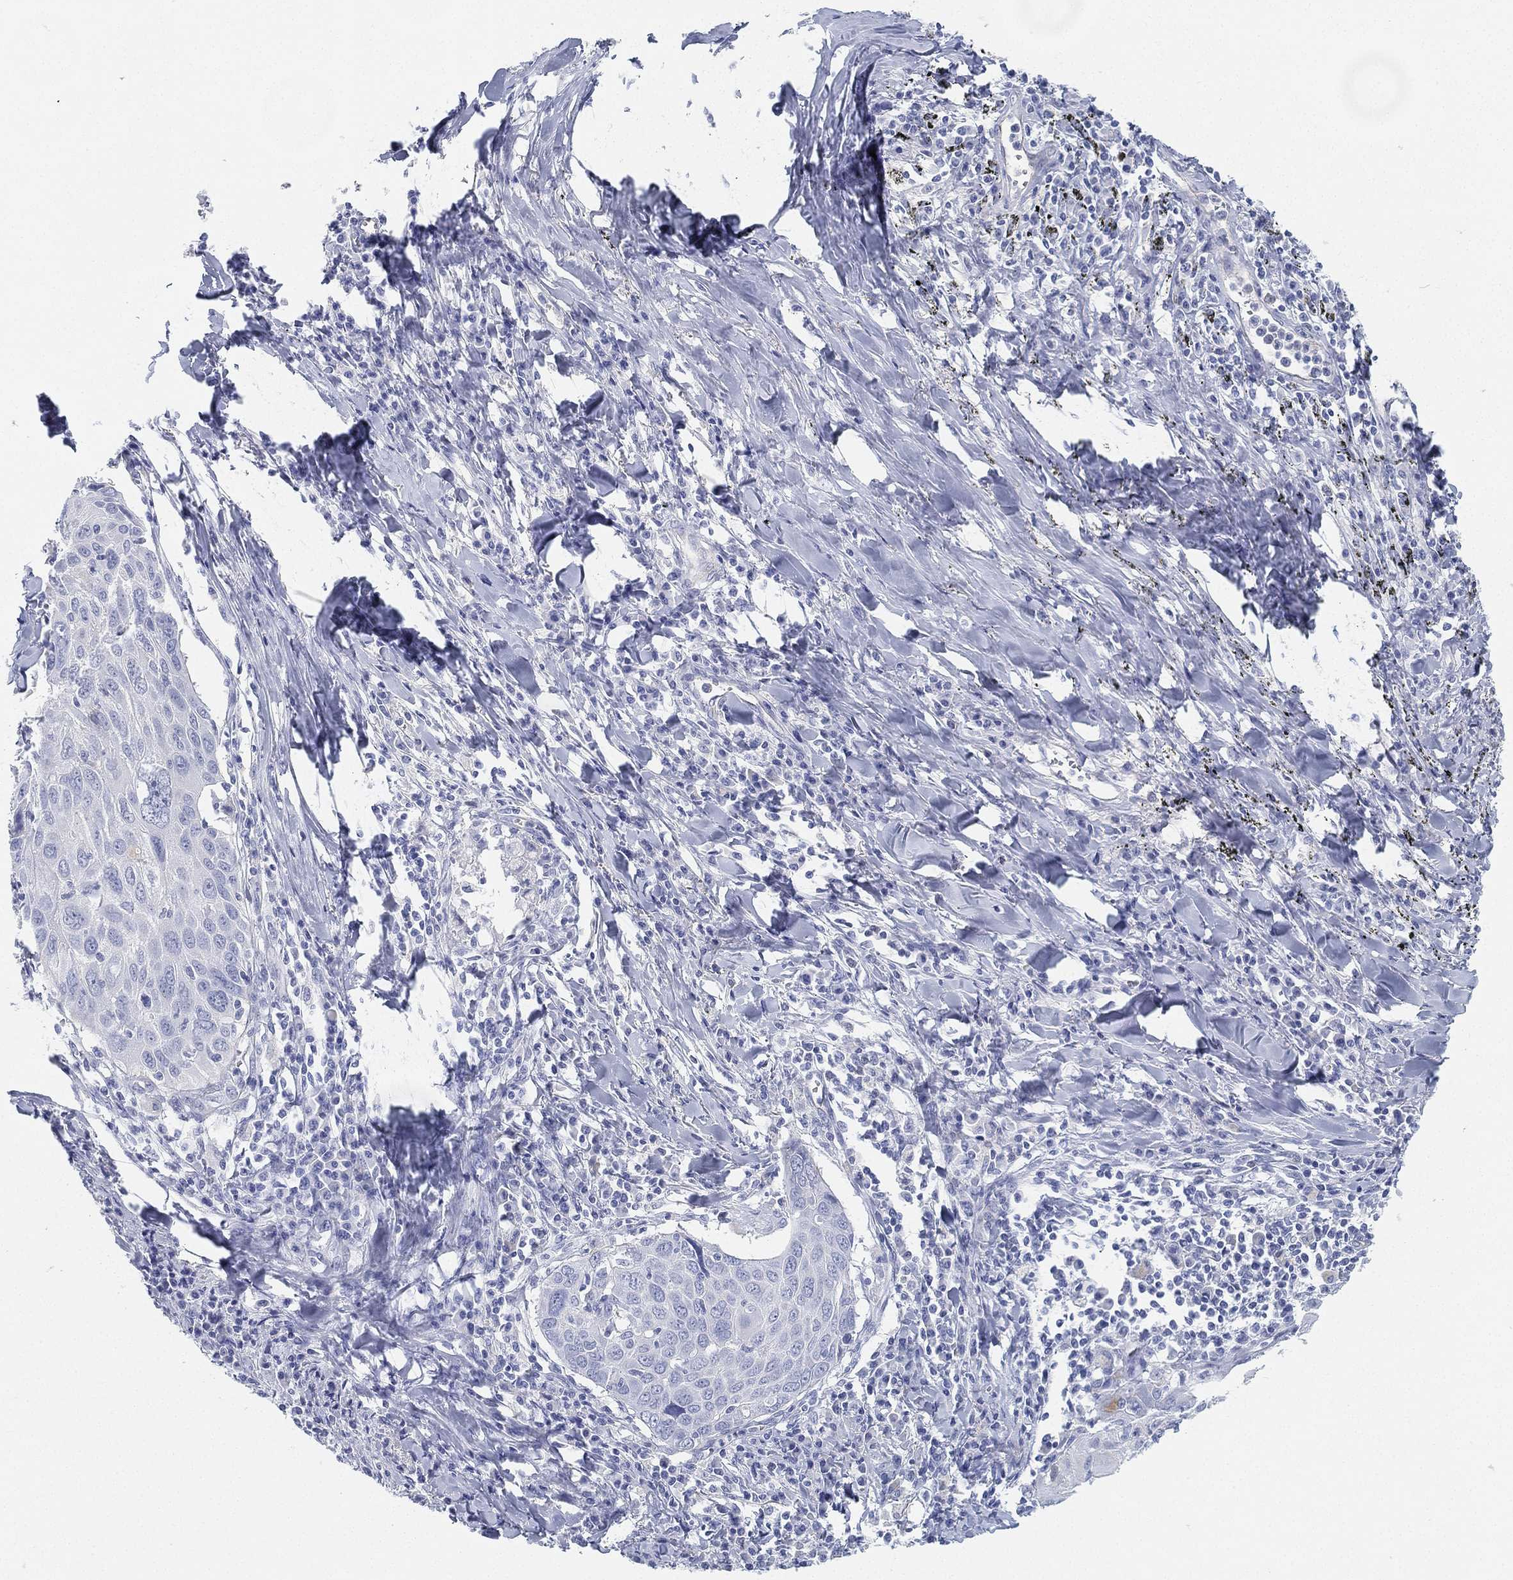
{"staining": {"intensity": "negative", "quantity": "none", "location": "none"}, "tissue": "lung cancer", "cell_type": "Tumor cells", "image_type": "cancer", "snomed": [{"axis": "morphology", "description": "Squamous cell carcinoma, NOS"}, {"axis": "topography", "description": "Lung"}], "caption": "High magnification brightfield microscopy of lung cancer stained with DAB (3,3'-diaminobenzidine) (brown) and counterstained with hematoxylin (blue): tumor cells show no significant staining.", "gene": "GPR61", "patient": {"sex": "male", "age": 57}}